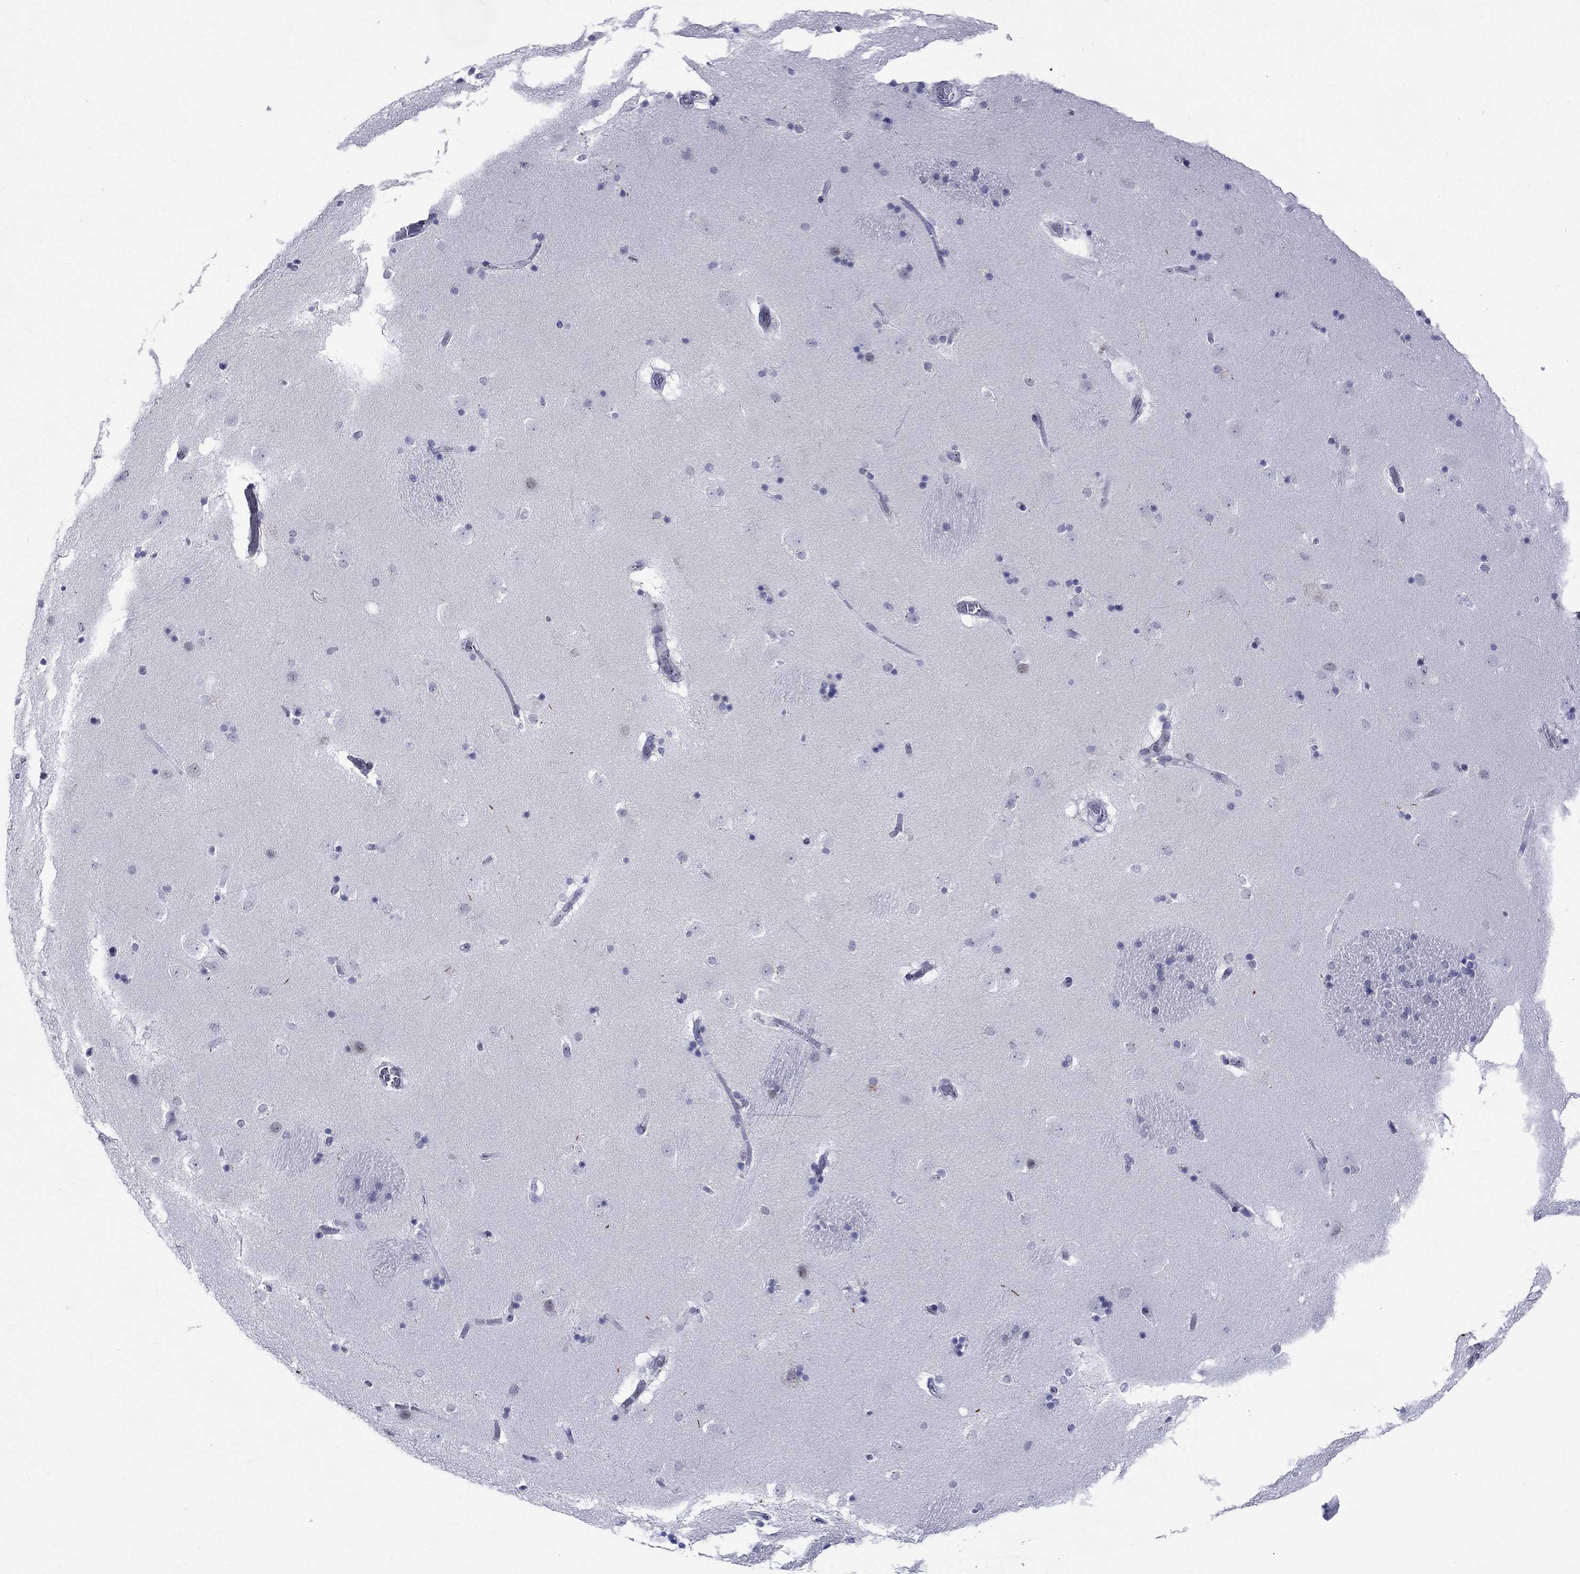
{"staining": {"intensity": "negative", "quantity": "none", "location": "none"}, "tissue": "caudate", "cell_type": "Glial cells", "image_type": "normal", "snomed": [{"axis": "morphology", "description": "Normal tissue, NOS"}, {"axis": "topography", "description": "Lateral ventricle wall"}], "caption": "Immunohistochemistry micrograph of unremarkable caudate: caudate stained with DAB (3,3'-diaminobenzidine) shows no significant protein positivity in glial cells. Brightfield microscopy of immunohistochemistry (IHC) stained with DAB (3,3'-diaminobenzidine) (brown) and hematoxylin (blue), captured at high magnification.", "gene": "CEP43", "patient": {"sex": "male", "age": 51}}